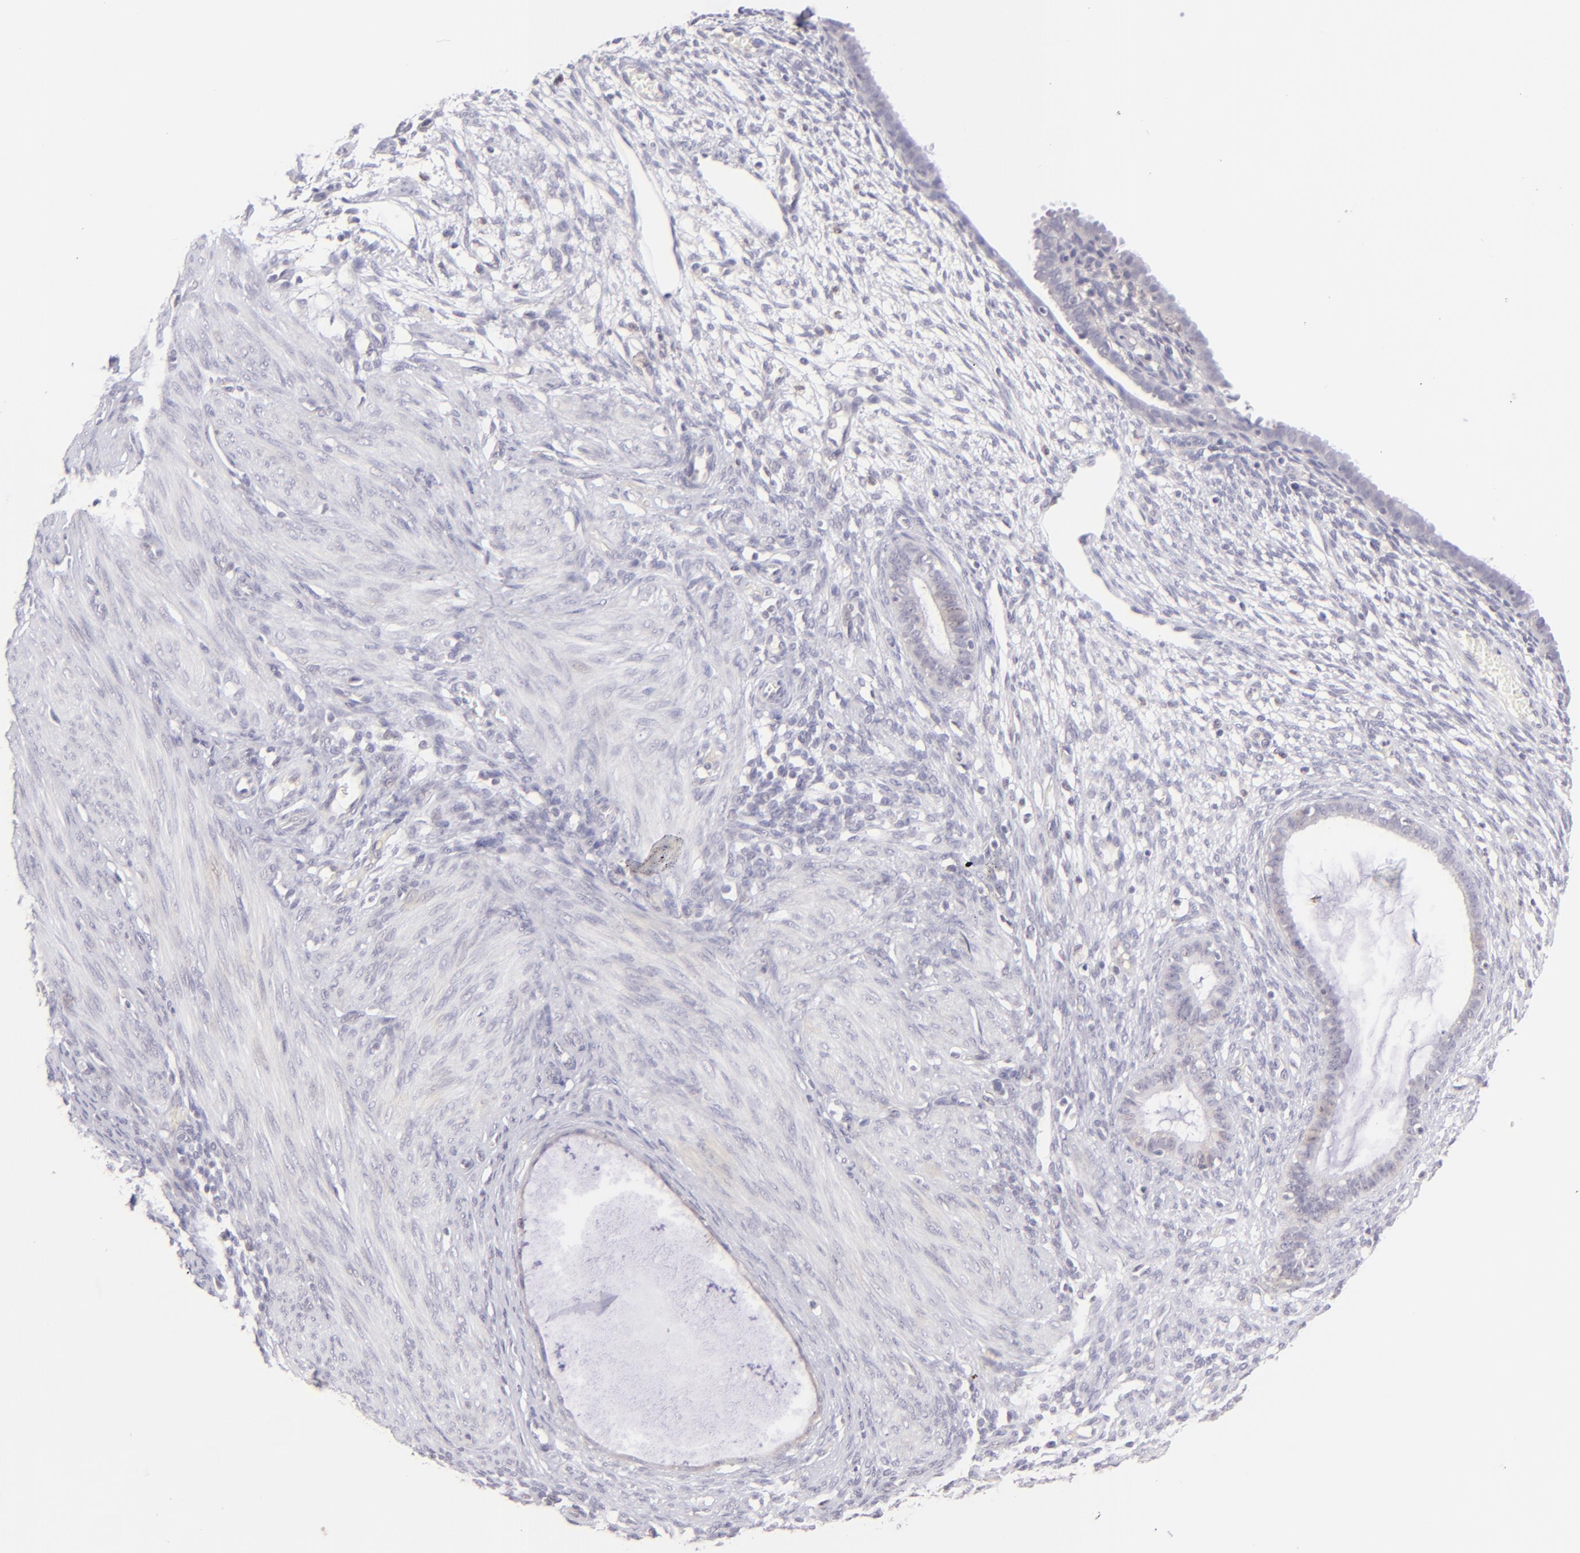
{"staining": {"intensity": "negative", "quantity": "none", "location": "none"}, "tissue": "endometrium", "cell_type": "Cells in endometrial stroma", "image_type": "normal", "snomed": [{"axis": "morphology", "description": "Normal tissue, NOS"}, {"axis": "topography", "description": "Endometrium"}], "caption": "This is a image of immunohistochemistry (IHC) staining of benign endometrium, which shows no staining in cells in endometrial stroma. (Stains: DAB immunohistochemistry with hematoxylin counter stain, Microscopy: brightfield microscopy at high magnification).", "gene": "MAGEA1", "patient": {"sex": "female", "age": 72}}